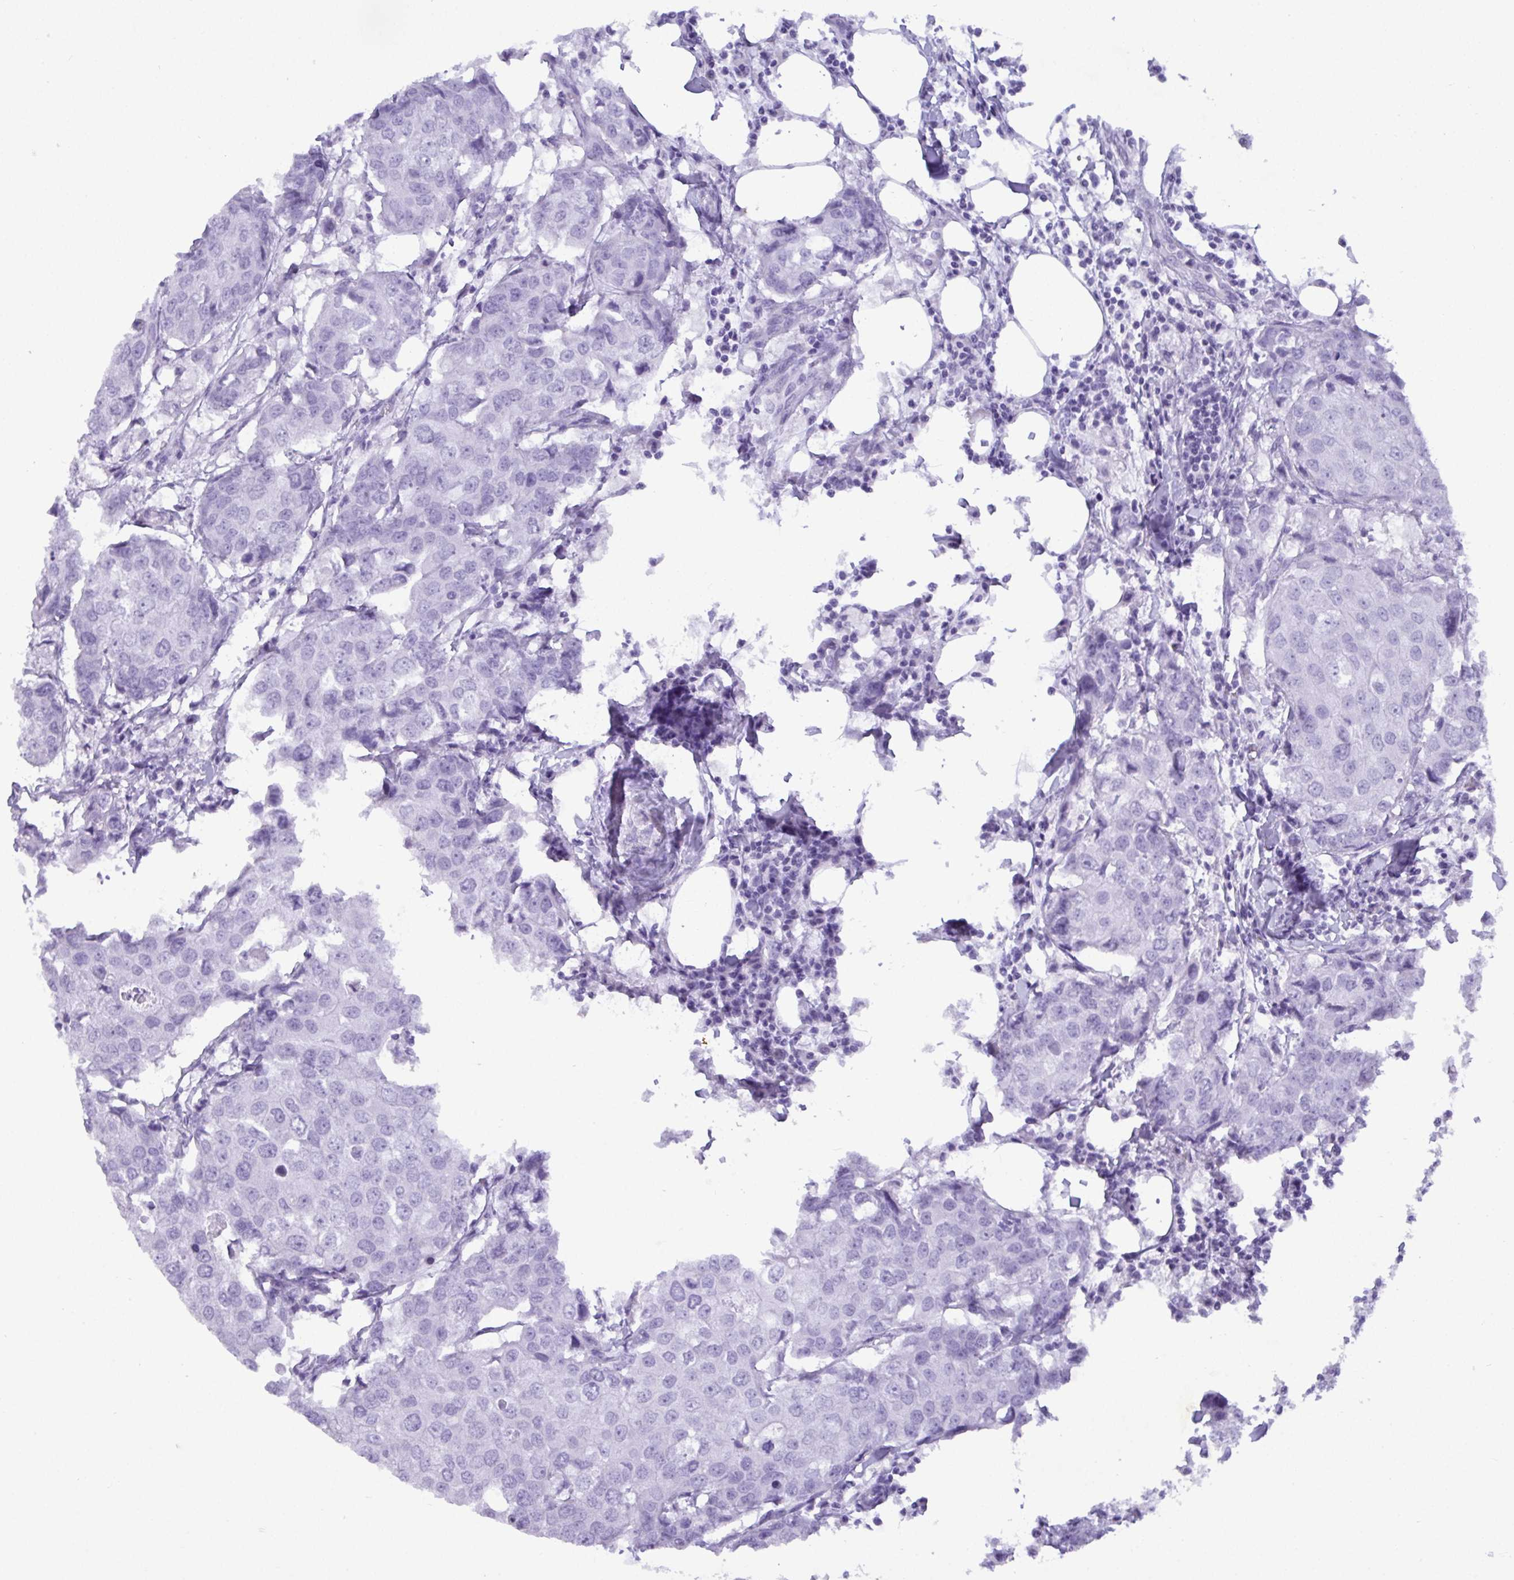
{"staining": {"intensity": "negative", "quantity": "none", "location": "none"}, "tissue": "breast cancer", "cell_type": "Tumor cells", "image_type": "cancer", "snomed": [{"axis": "morphology", "description": "Duct carcinoma"}, {"axis": "topography", "description": "Breast"}], "caption": "IHC of breast invasive ductal carcinoma demonstrates no staining in tumor cells.", "gene": "C4orf33", "patient": {"sex": "female", "age": 27}}